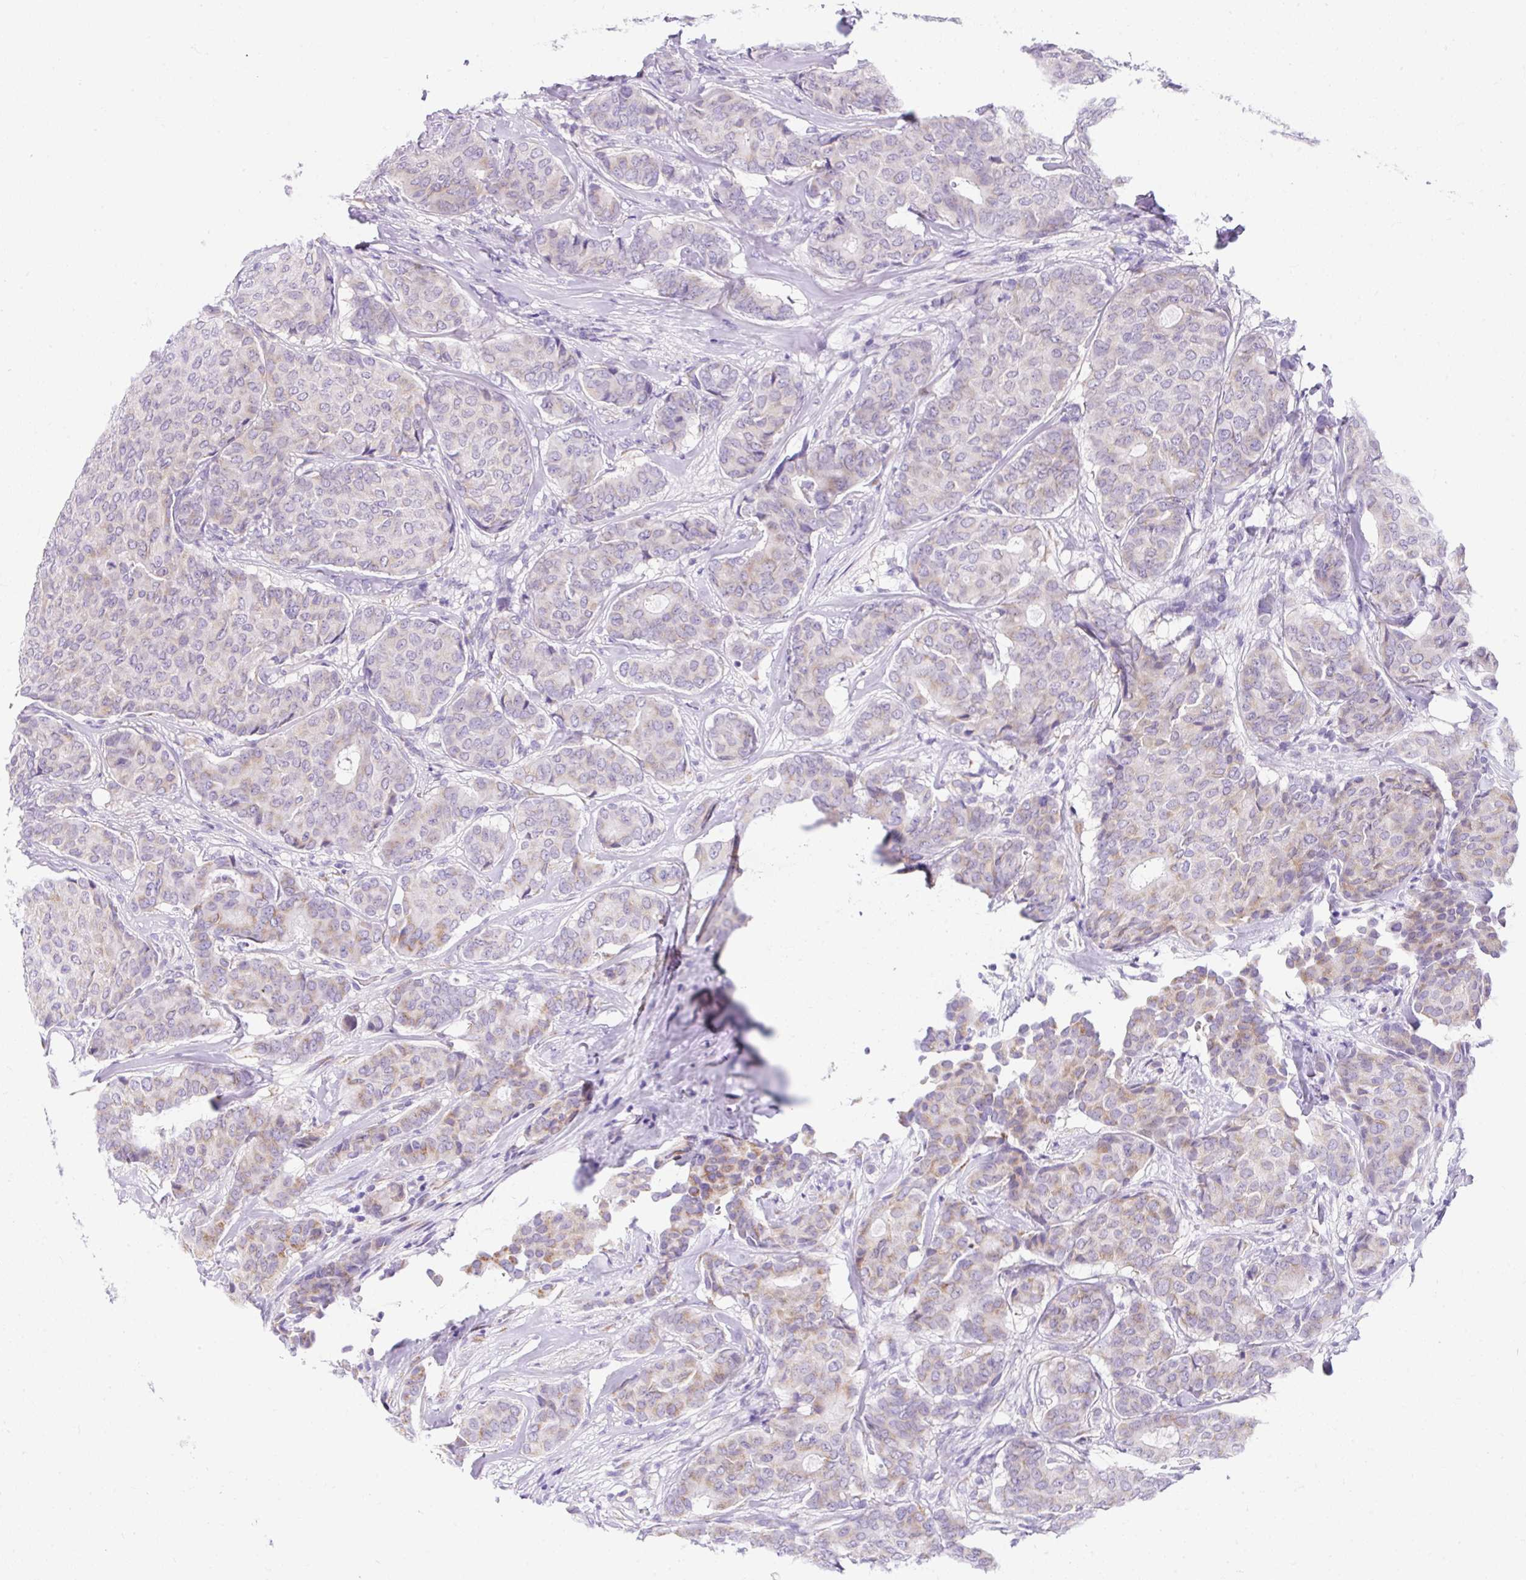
{"staining": {"intensity": "moderate", "quantity": "<25%", "location": "cytoplasmic/membranous"}, "tissue": "breast cancer", "cell_type": "Tumor cells", "image_type": "cancer", "snomed": [{"axis": "morphology", "description": "Duct carcinoma"}, {"axis": "topography", "description": "Breast"}], "caption": "Immunohistochemistry (IHC) micrograph of breast invasive ductal carcinoma stained for a protein (brown), which reveals low levels of moderate cytoplasmic/membranous positivity in approximately <25% of tumor cells.", "gene": "GOLGA8A", "patient": {"sex": "female", "age": 75}}